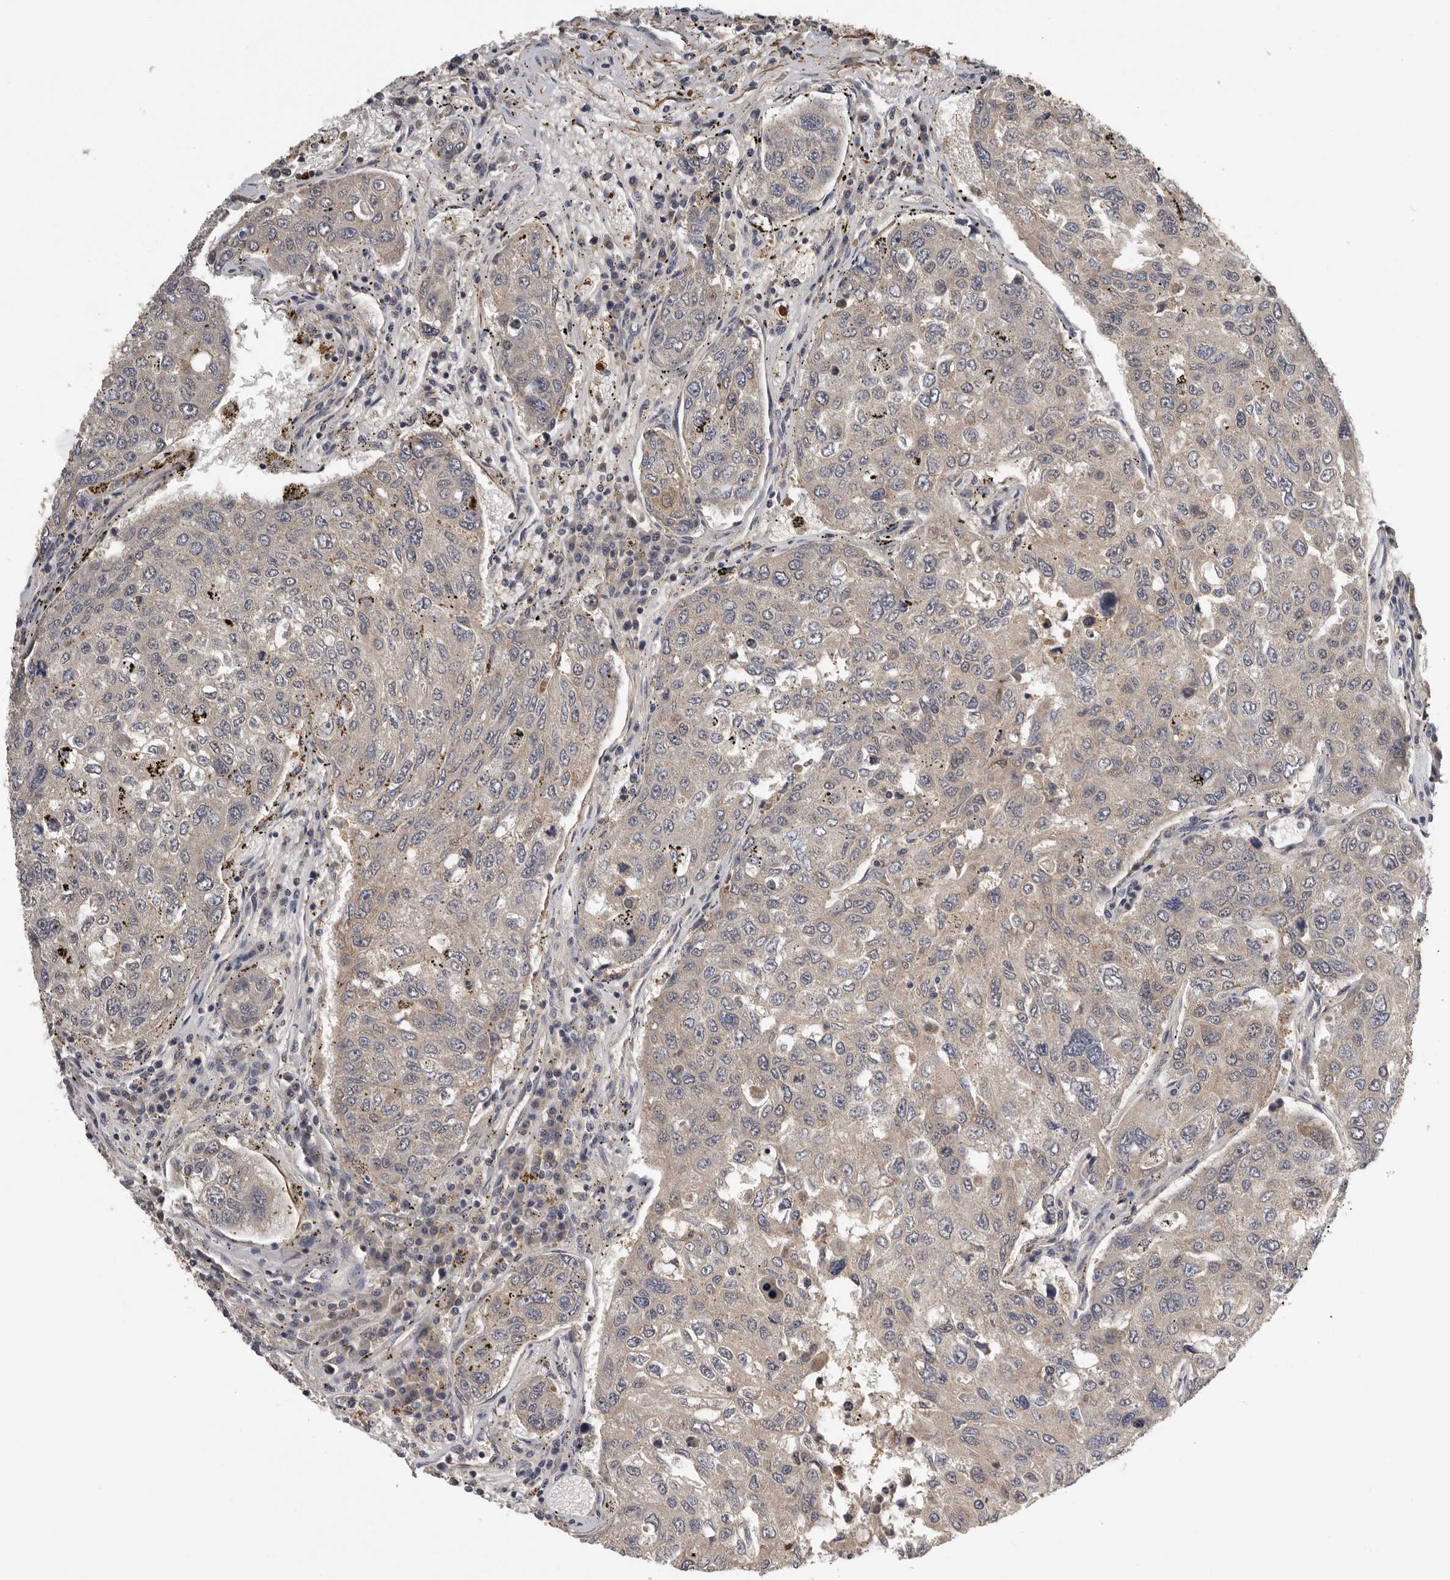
{"staining": {"intensity": "negative", "quantity": "none", "location": "none"}, "tissue": "urothelial cancer", "cell_type": "Tumor cells", "image_type": "cancer", "snomed": [{"axis": "morphology", "description": "Urothelial carcinoma, High grade"}, {"axis": "topography", "description": "Lymph node"}, {"axis": "topography", "description": "Urinary bladder"}], "caption": "Urothelial cancer was stained to show a protein in brown. There is no significant expression in tumor cells. (DAB IHC visualized using brightfield microscopy, high magnification).", "gene": "RNF157", "patient": {"sex": "male", "age": 51}}